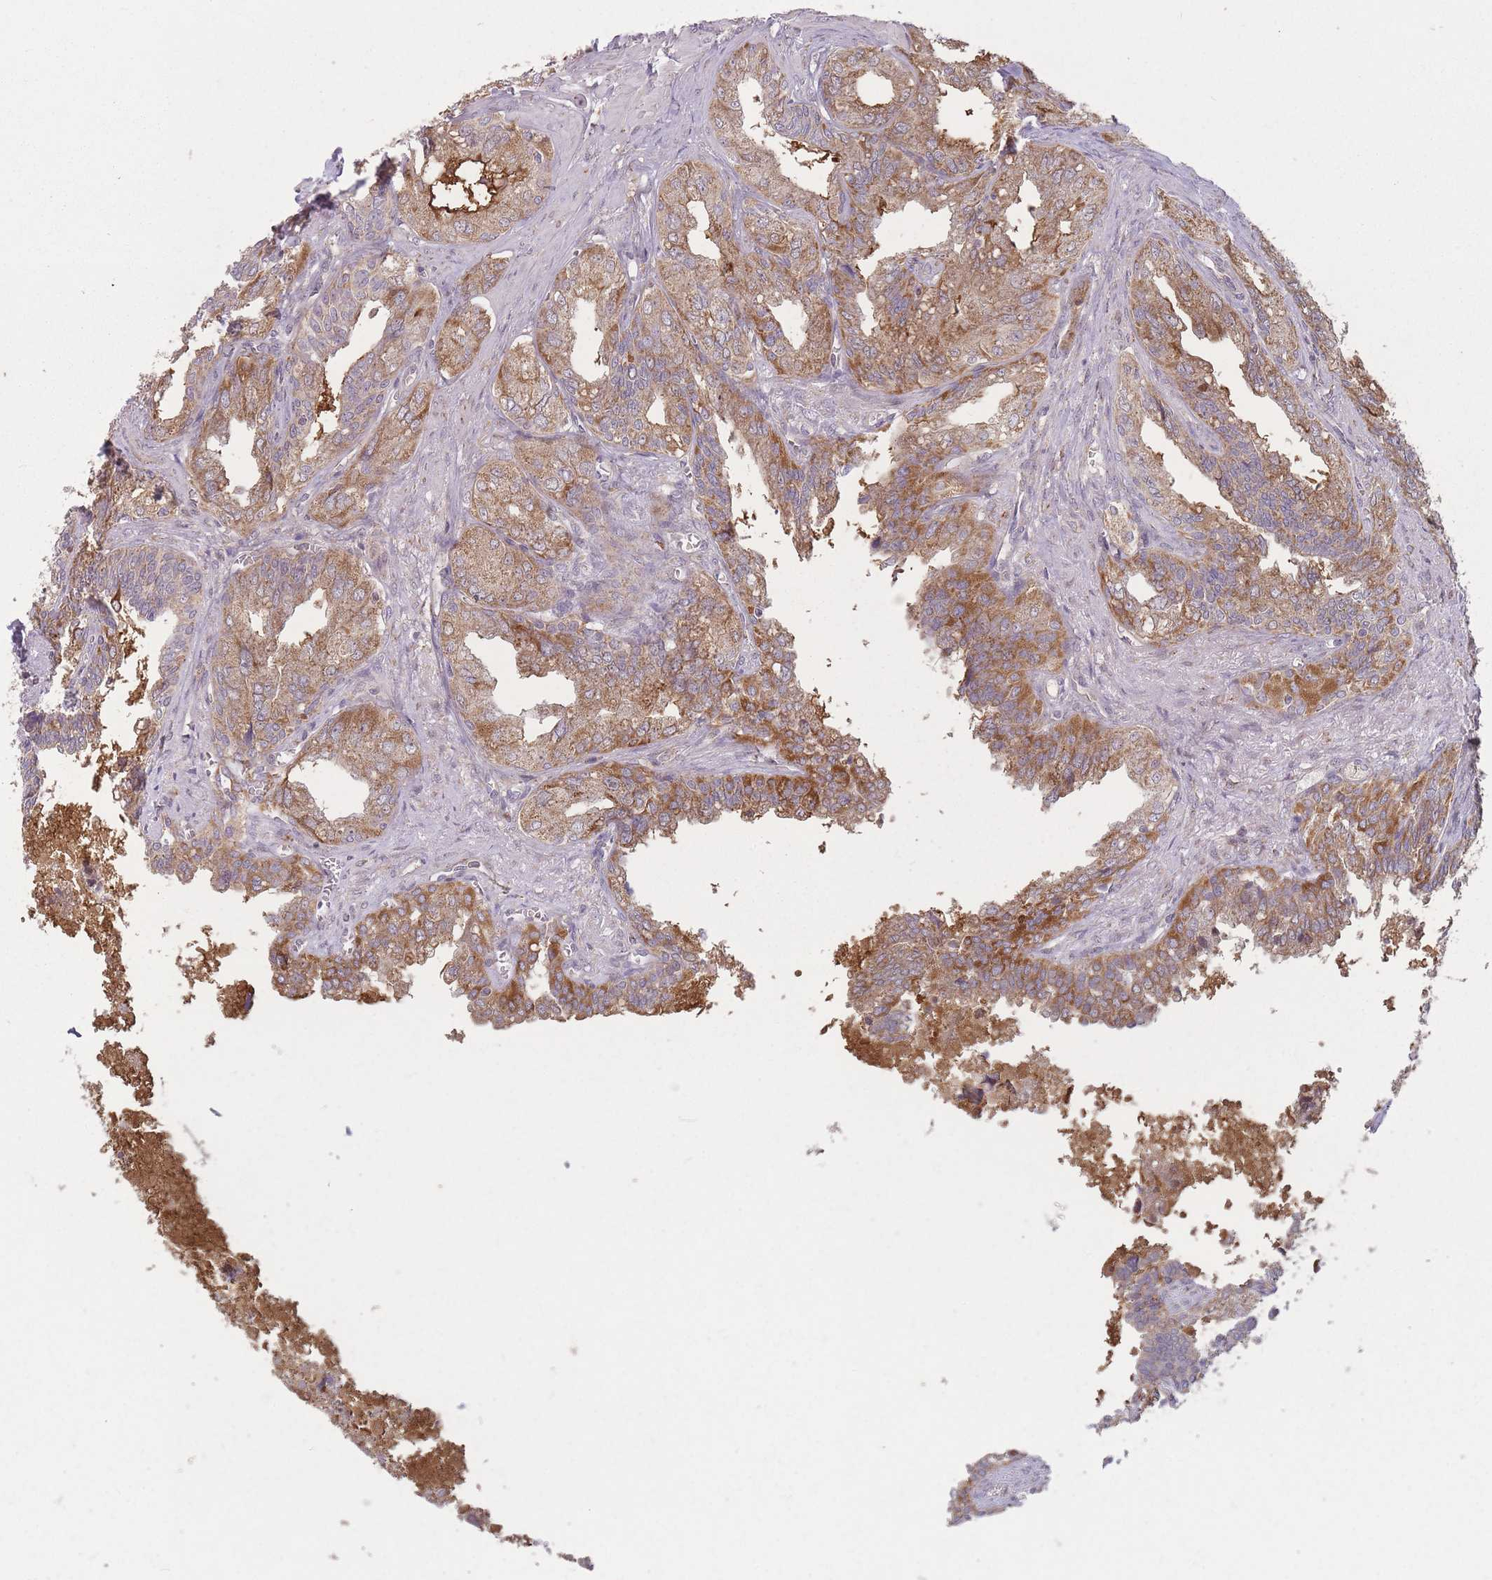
{"staining": {"intensity": "strong", "quantity": ">75%", "location": "cytoplasmic/membranous"}, "tissue": "seminal vesicle", "cell_type": "Glandular cells", "image_type": "normal", "snomed": [{"axis": "morphology", "description": "Normal tissue, NOS"}, {"axis": "topography", "description": "Seminal veicle"}], "caption": "About >75% of glandular cells in benign human seminal vesicle display strong cytoplasmic/membranous protein positivity as visualized by brown immunohistochemical staining.", "gene": "OR10Q1", "patient": {"sex": "male", "age": 67}}